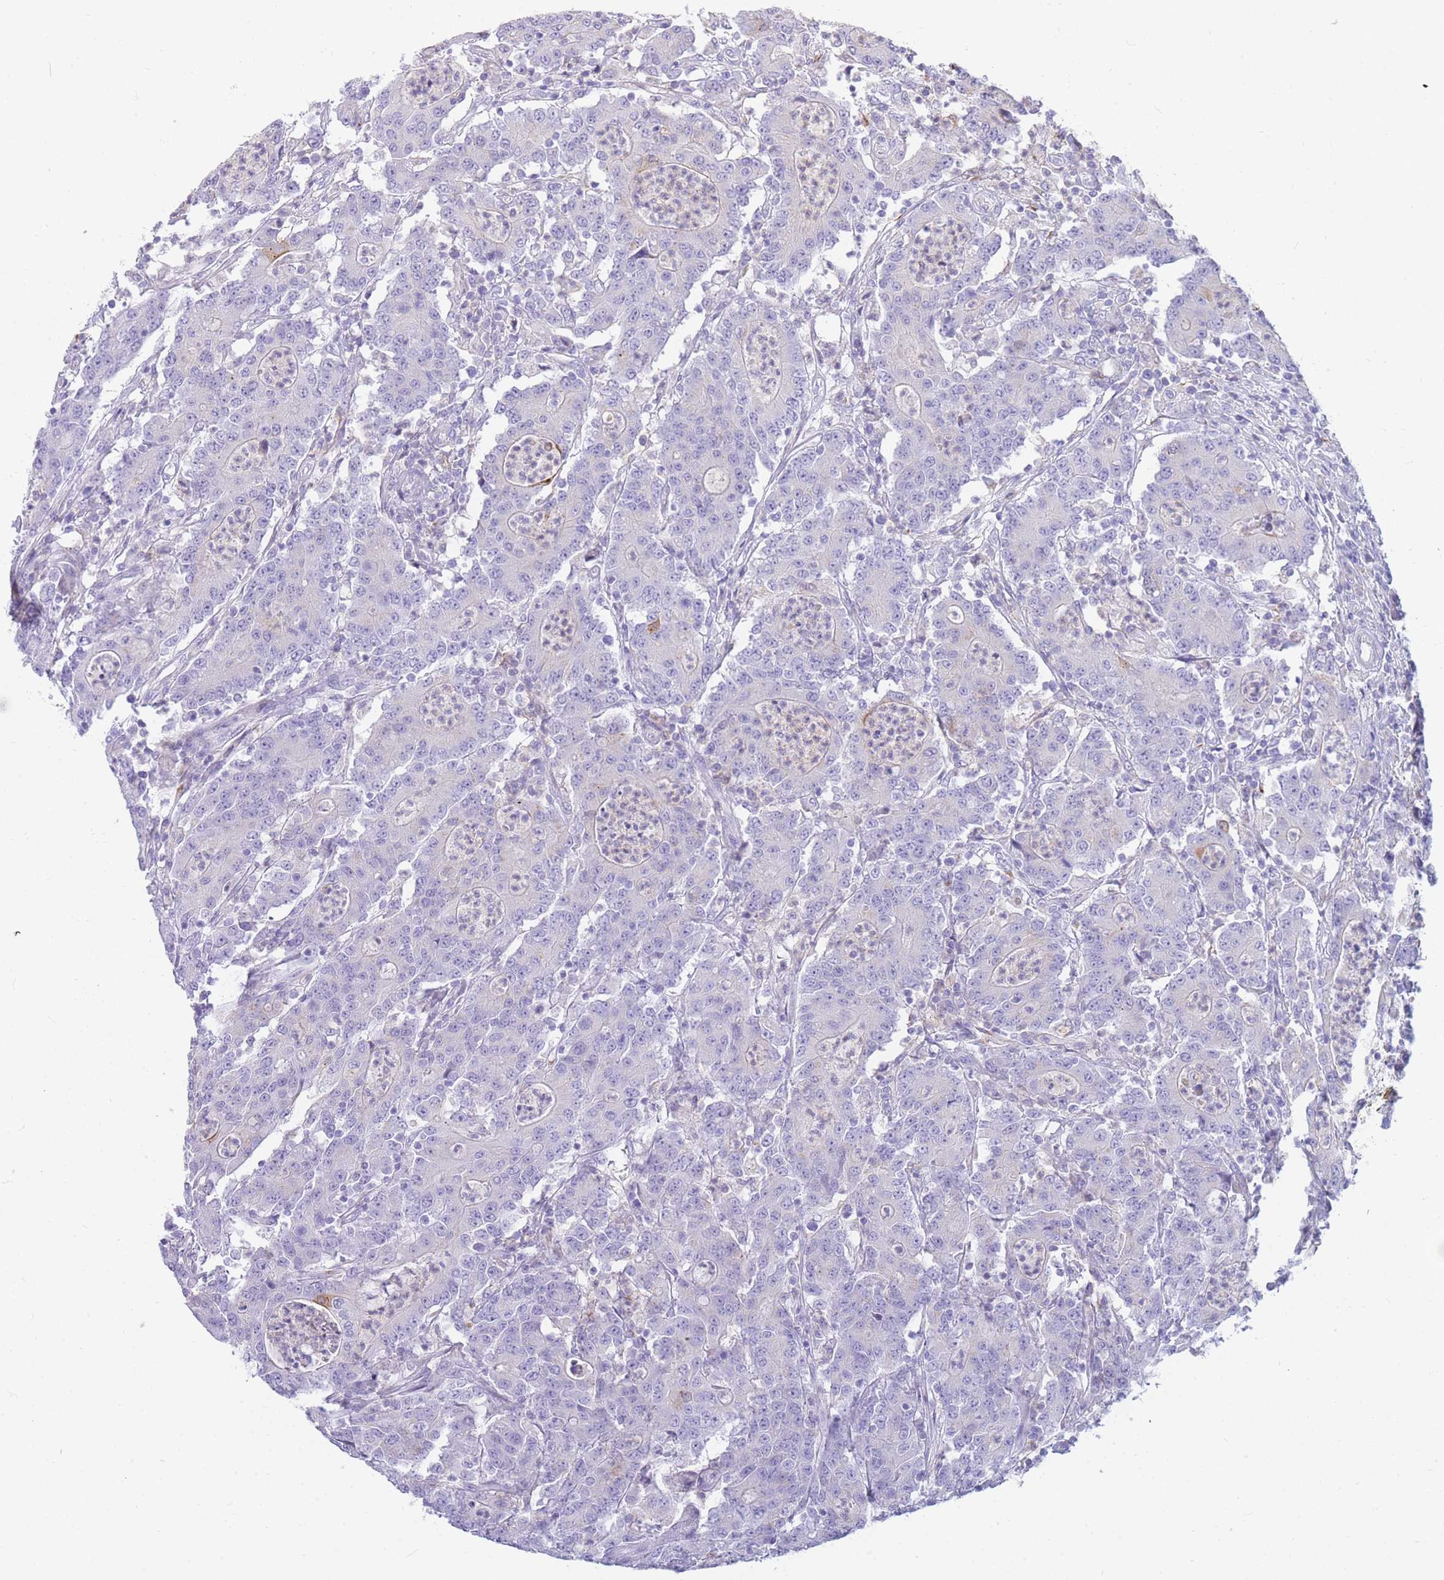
{"staining": {"intensity": "negative", "quantity": "none", "location": "none"}, "tissue": "colorectal cancer", "cell_type": "Tumor cells", "image_type": "cancer", "snomed": [{"axis": "morphology", "description": "Adenocarcinoma, NOS"}, {"axis": "topography", "description": "Colon"}], "caption": "Human adenocarcinoma (colorectal) stained for a protein using immunohistochemistry (IHC) displays no staining in tumor cells.", "gene": "NKX1-2", "patient": {"sex": "male", "age": 83}}